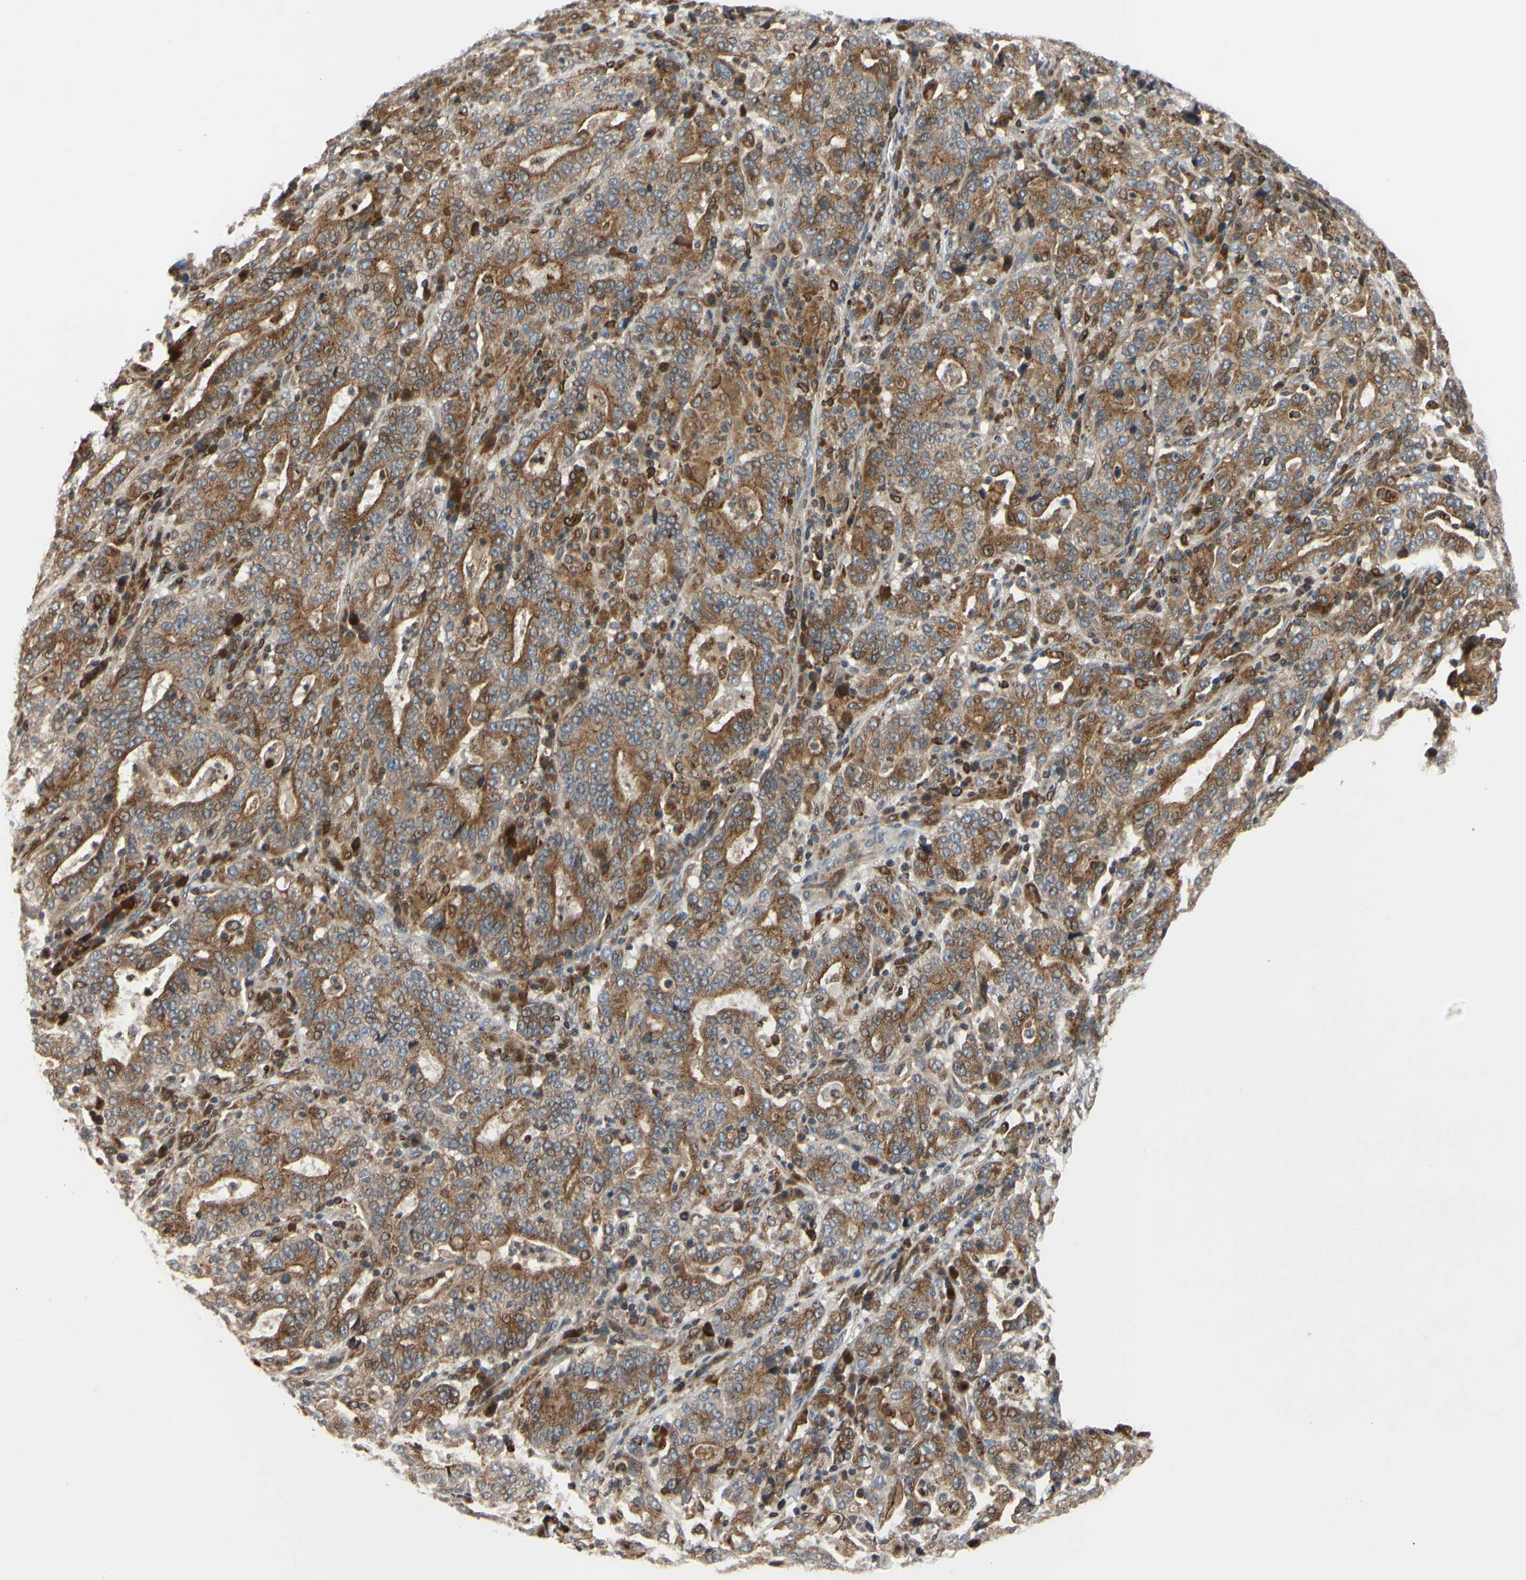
{"staining": {"intensity": "moderate", "quantity": "25%-75%", "location": "cytoplasmic/membranous"}, "tissue": "stomach cancer", "cell_type": "Tumor cells", "image_type": "cancer", "snomed": [{"axis": "morphology", "description": "Normal tissue, NOS"}, {"axis": "morphology", "description": "Adenocarcinoma, NOS"}, {"axis": "topography", "description": "Stomach, upper"}, {"axis": "topography", "description": "Stomach"}], "caption": "A micrograph showing moderate cytoplasmic/membranous staining in about 25%-75% of tumor cells in adenocarcinoma (stomach), as visualized by brown immunohistochemical staining.", "gene": "PLXNA2", "patient": {"sex": "male", "age": 59}}